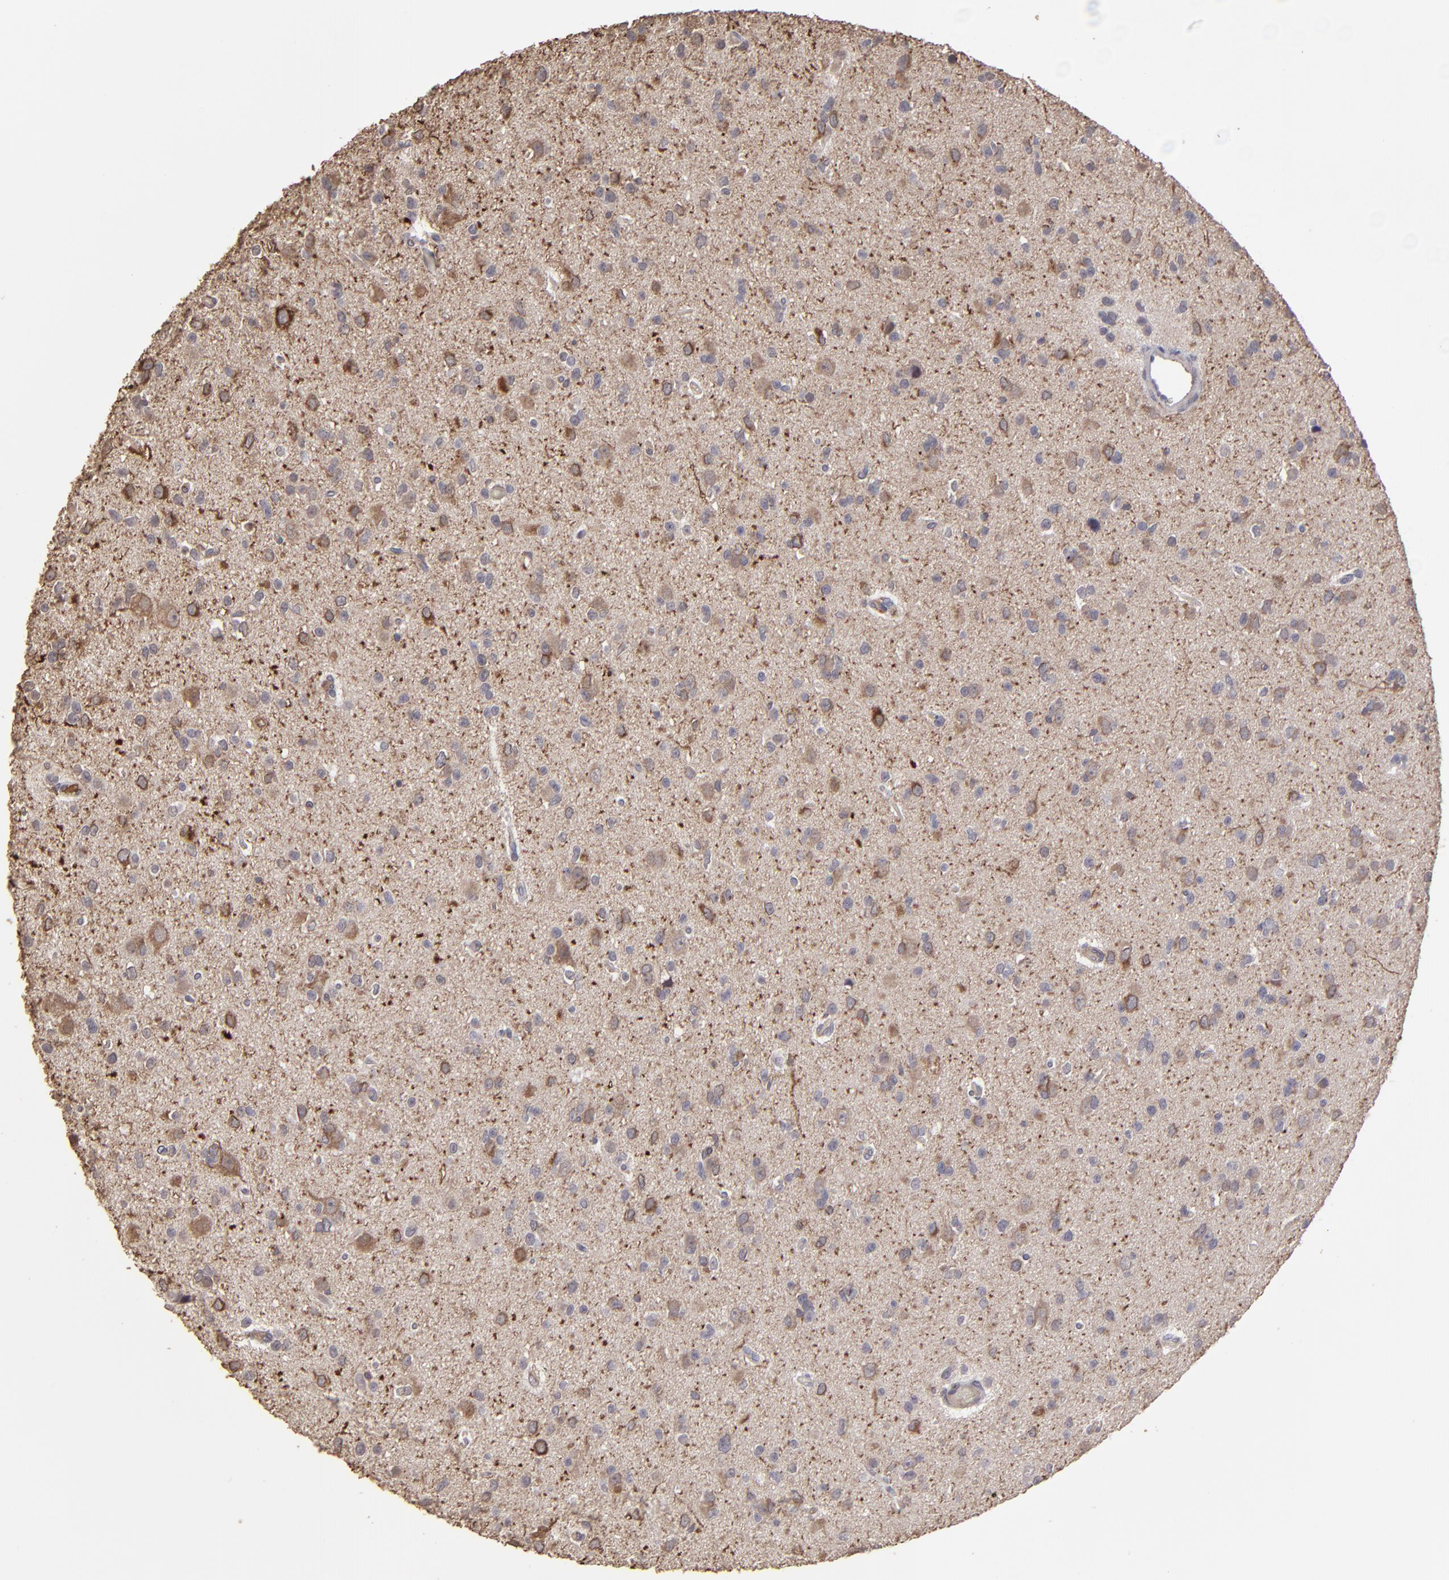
{"staining": {"intensity": "strong", "quantity": "25%-75%", "location": "cytoplasmic/membranous"}, "tissue": "glioma", "cell_type": "Tumor cells", "image_type": "cancer", "snomed": [{"axis": "morphology", "description": "Glioma, malignant, Low grade"}, {"axis": "topography", "description": "Brain"}], "caption": "Protein staining by IHC reveals strong cytoplasmic/membranous positivity in about 25%-75% of tumor cells in glioma.", "gene": "ITGB5", "patient": {"sex": "male", "age": 42}}